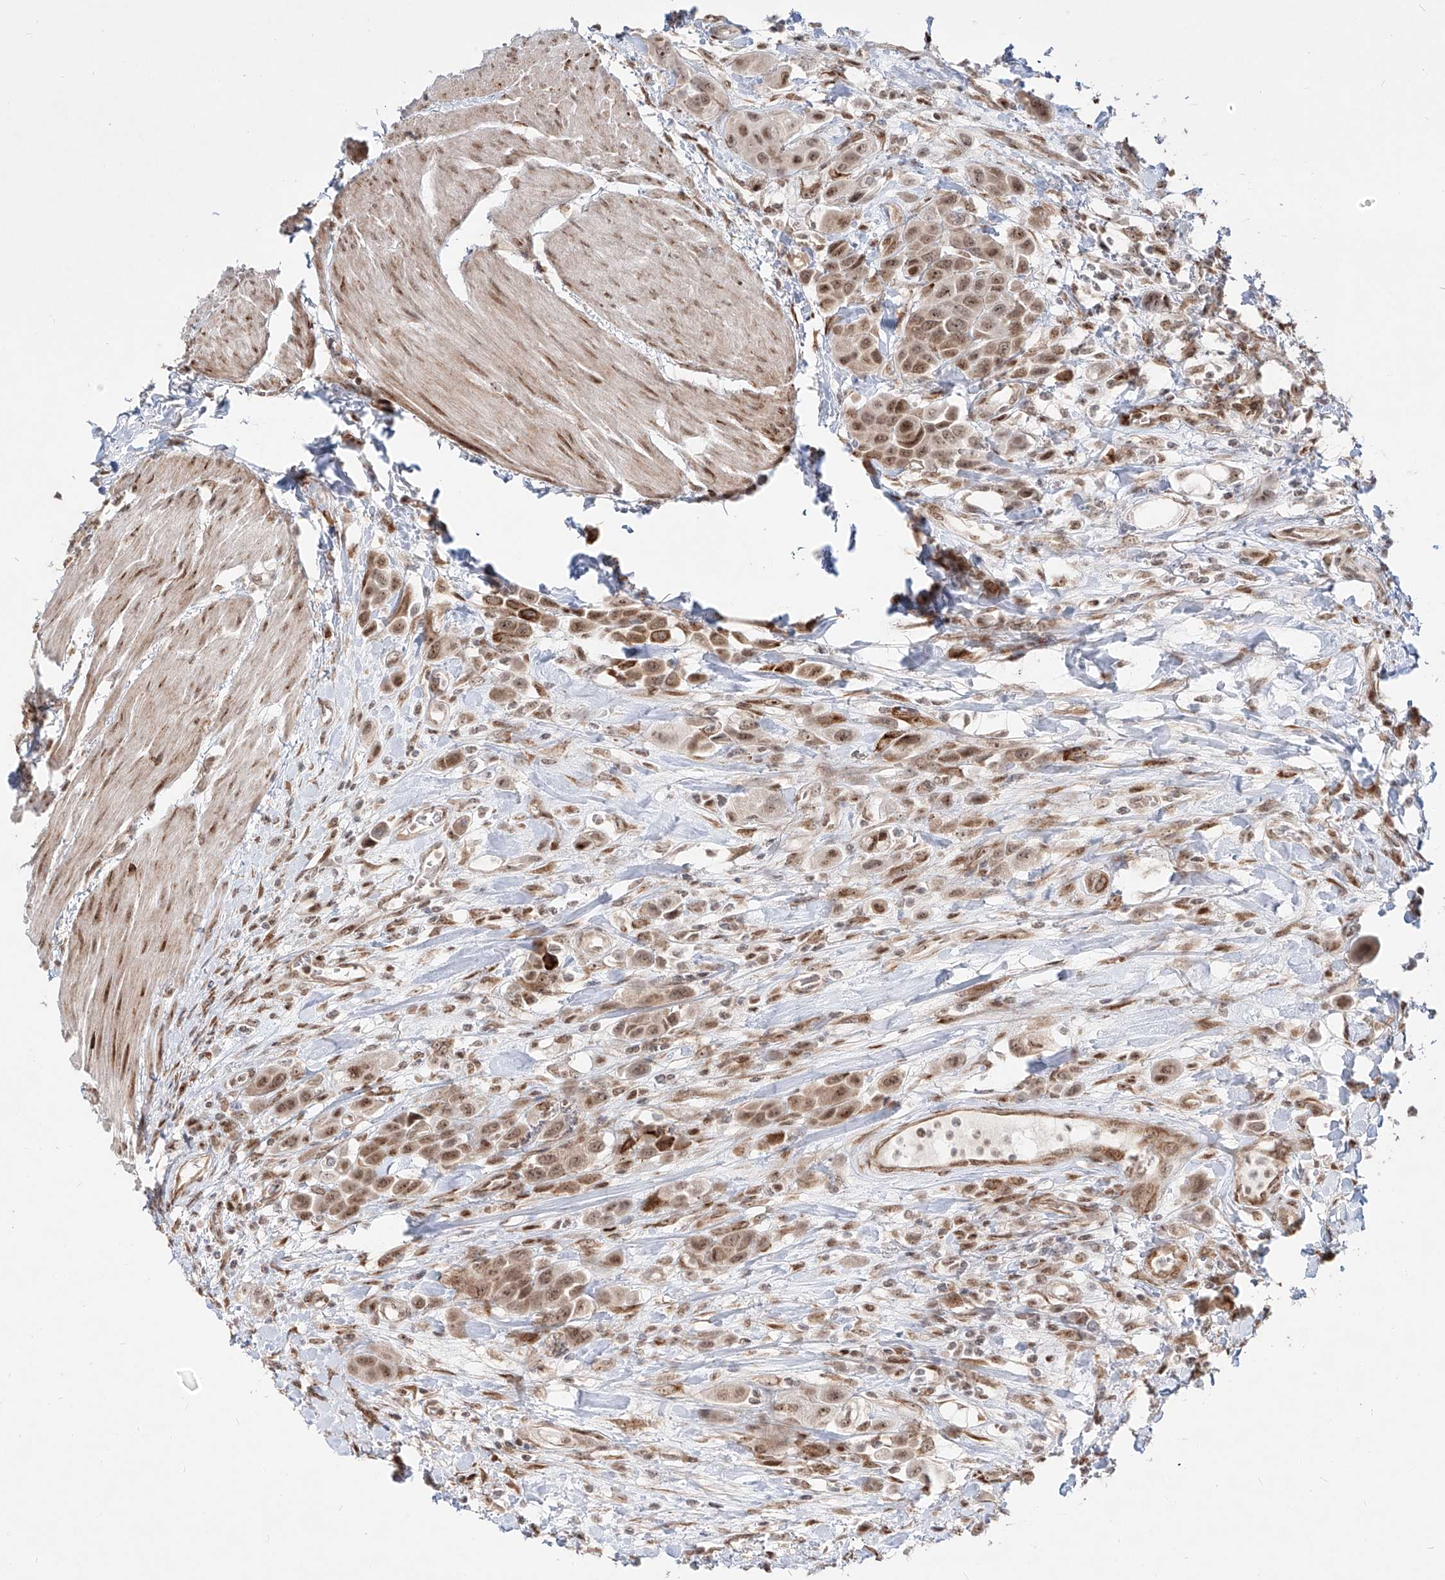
{"staining": {"intensity": "moderate", "quantity": ">75%", "location": "nuclear"}, "tissue": "urothelial cancer", "cell_type": "Tumor cells", "image_type": "cancer", "snomed": [{"axis": "morphology", "description": "Urothelial carcinoma, High grade"}, {"axis": "topography", "description": "Urinary bladder"}], "caption": "IHC (DAB) staining of urothelial carcinoma (high-grade) demonstrates moderate nuclear protein positivity in about >75% of tumor cells.", "gene": "ZNF710", "patient": {"sex": "male", "age": 50}}